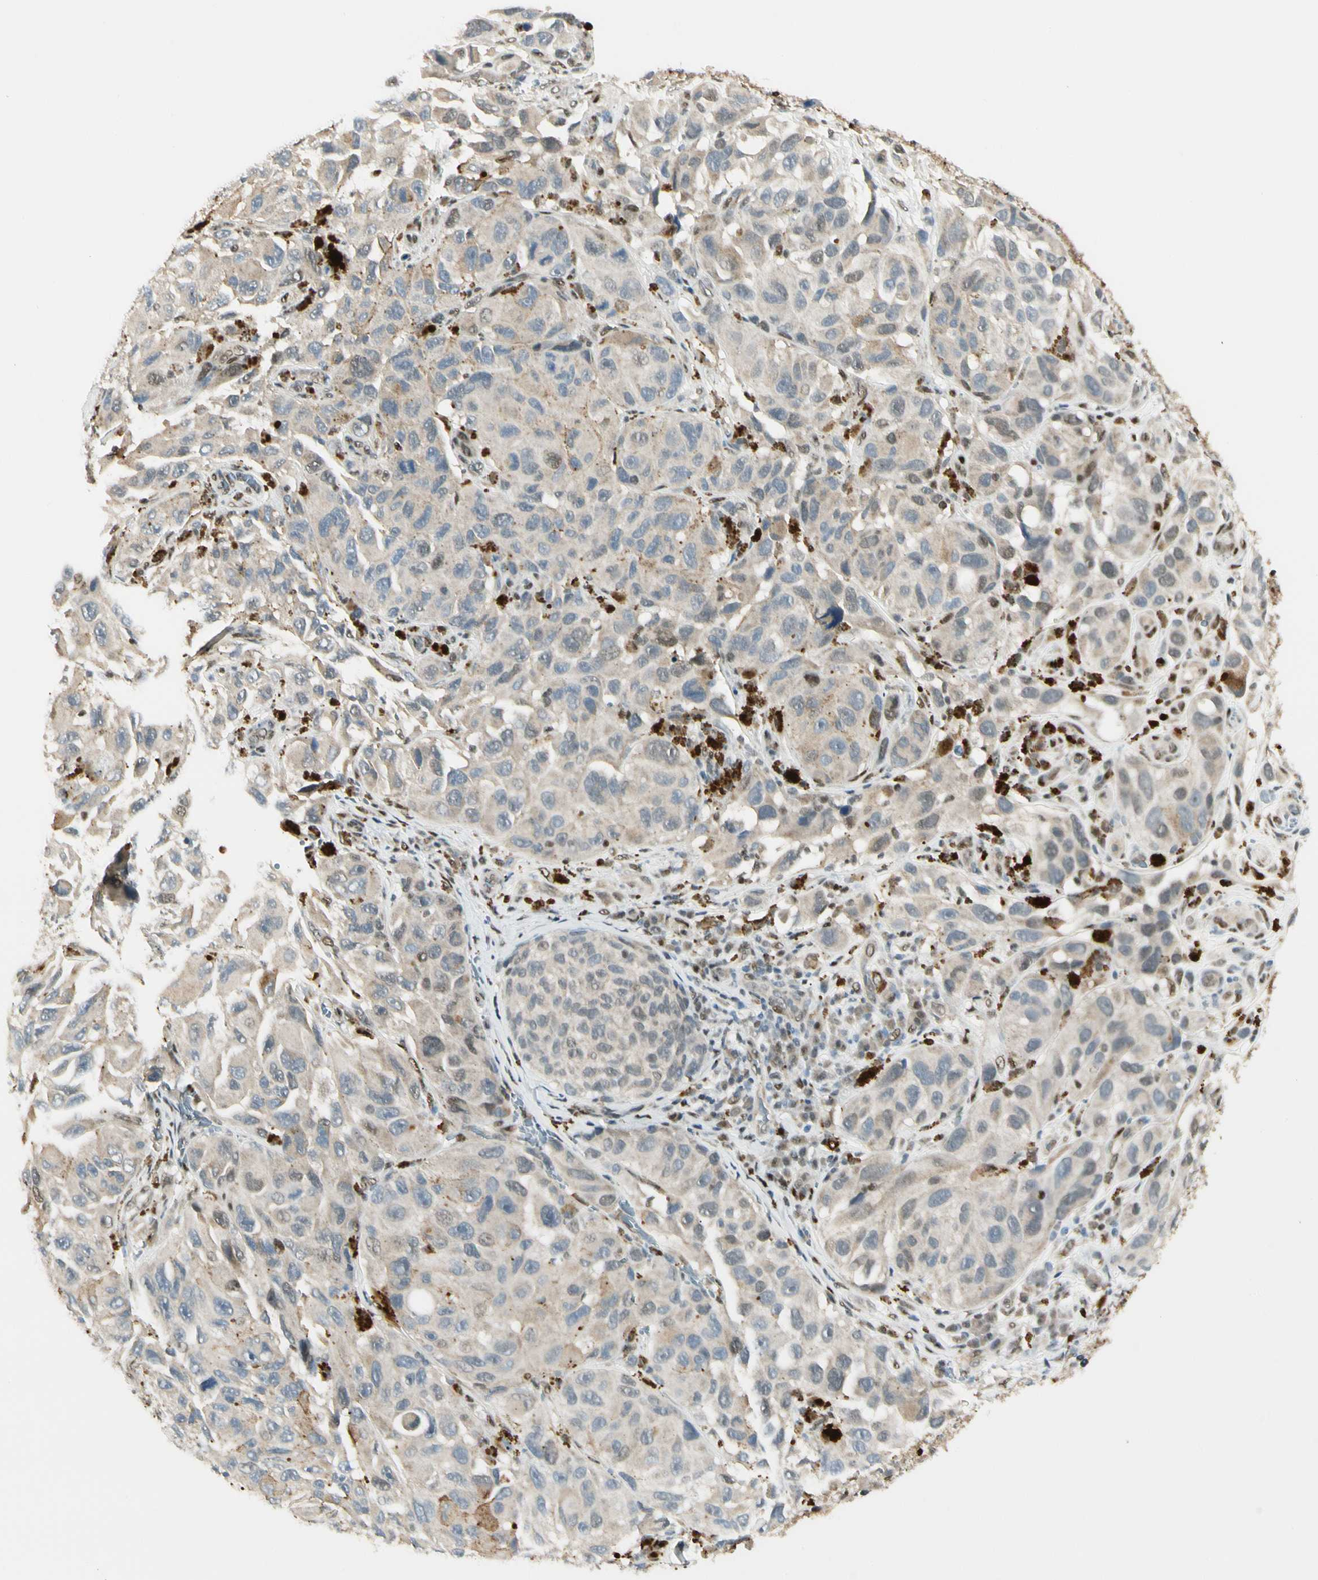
{"staining": {"intensity": "weak", "quantity": ">75%", "location": "cytoplasmic/membranous"}, "tissue": "melanoma", "cell_type": "Tumor cells", "image_type": "cancer", "snomed": [{"axis": "morphology", "description": "Malignant melanoma, NOS"}, {"axis": "topography", "description": "Skin"}], "caption": "A brown stain highlights weak cytoplasmic/membranous expression of a protein in human malignant melanoma tumor cells.", "gene": "ATXN1", "patient": {"sex": "female", "age": 73}}